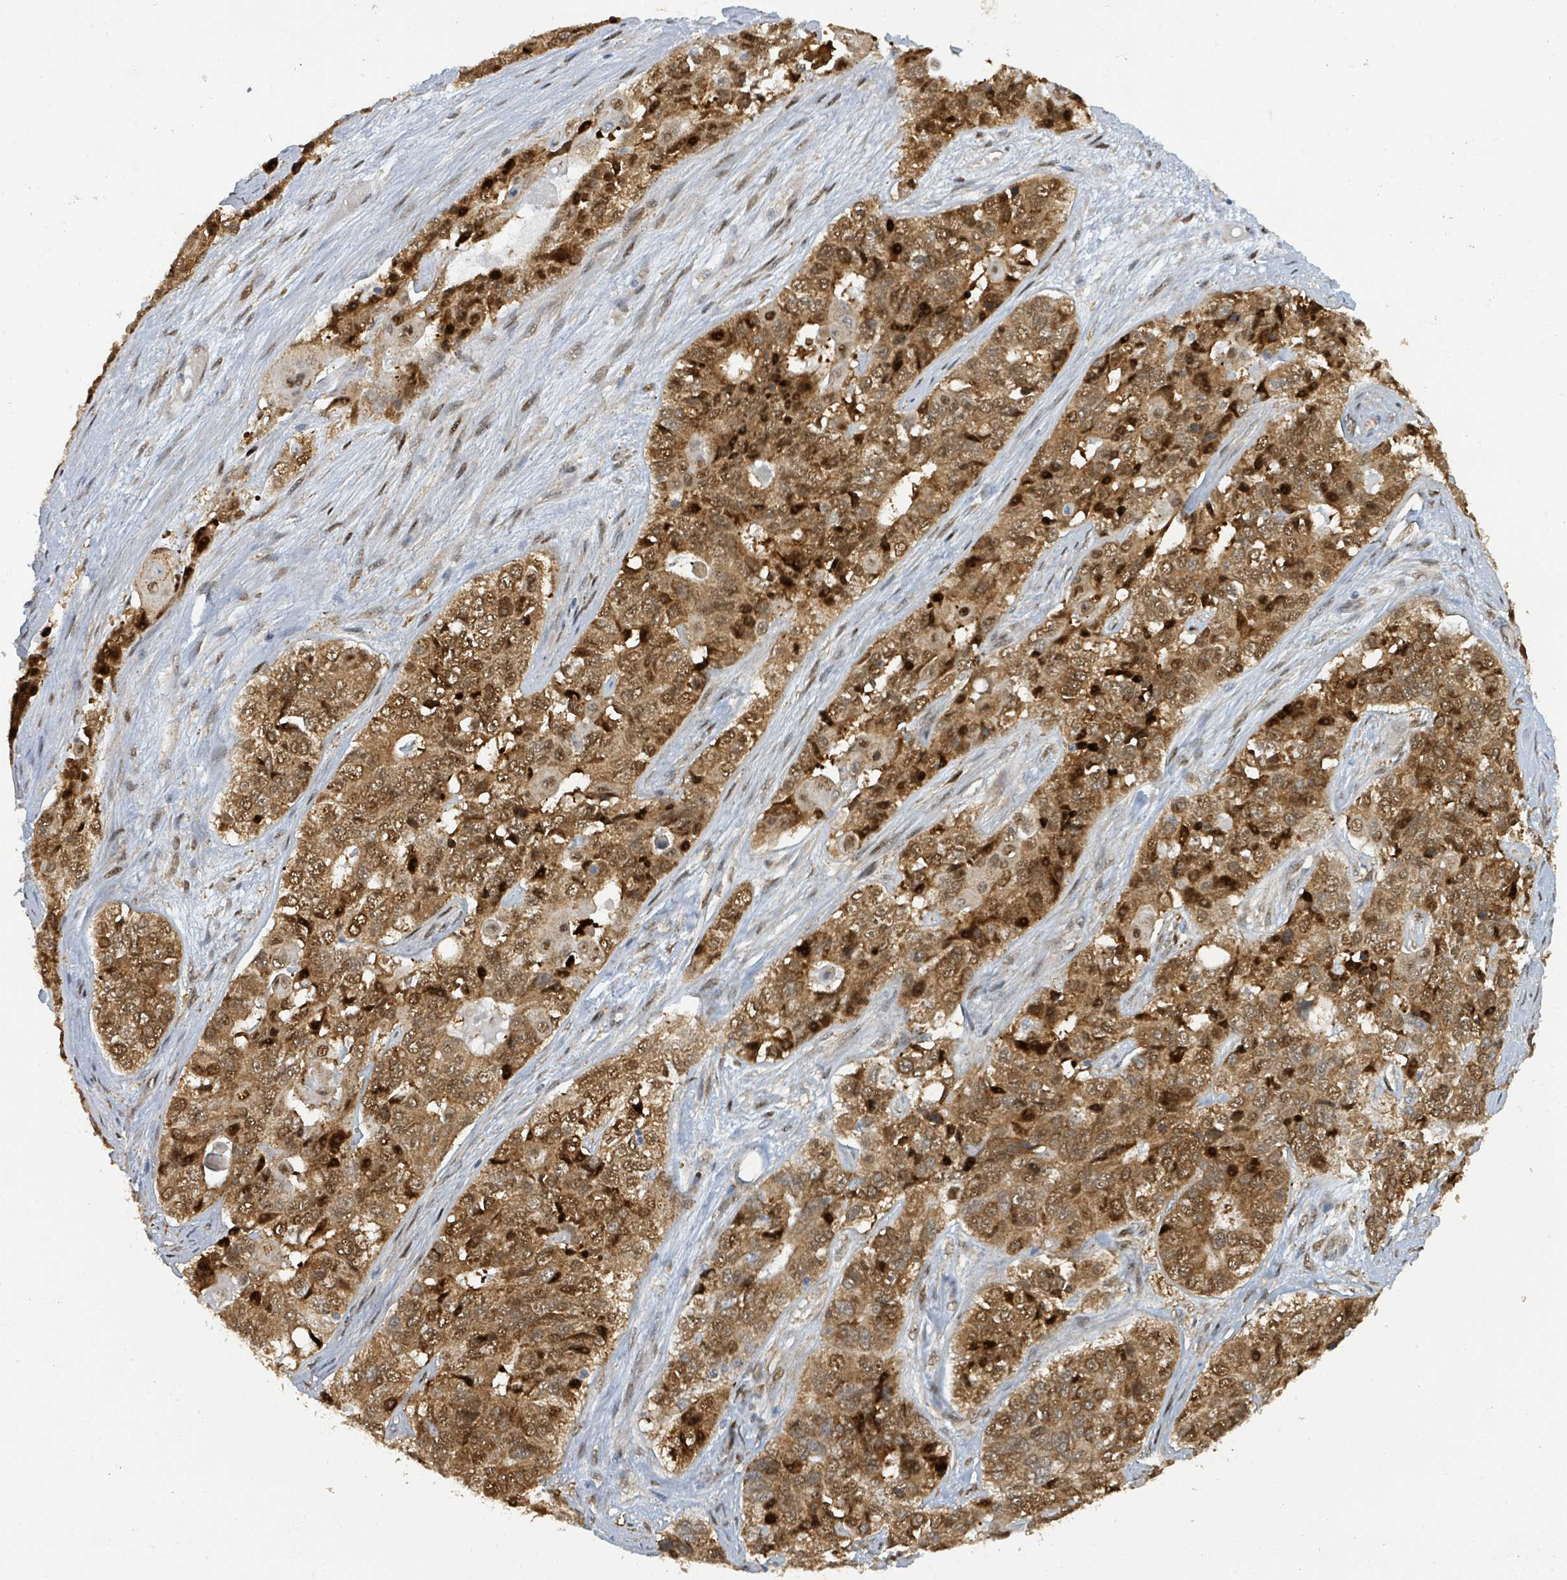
{"staining": {"intensity": "strong", "quantity": ">75%", "location": "cytoplasmic/membranous,nuclear"}, "tissue": "ovarian cancer", "cell_type": "Tumor cells", "image_type": "cancer", "snomed": [{"axis": "morphology", "description": "Carcinoma, endometroid"}, {"axis": "topography", "description": "Ovary"}], "caption": "Approximately >75% of tumor cells in ovarian cancer reveal strong cytoplasmic/membranous and nuclear protein staining as visualized by brown immunohistochemical staining.", "gene": "PSMB7", "patient": {"sex": "female", "age": 51}}